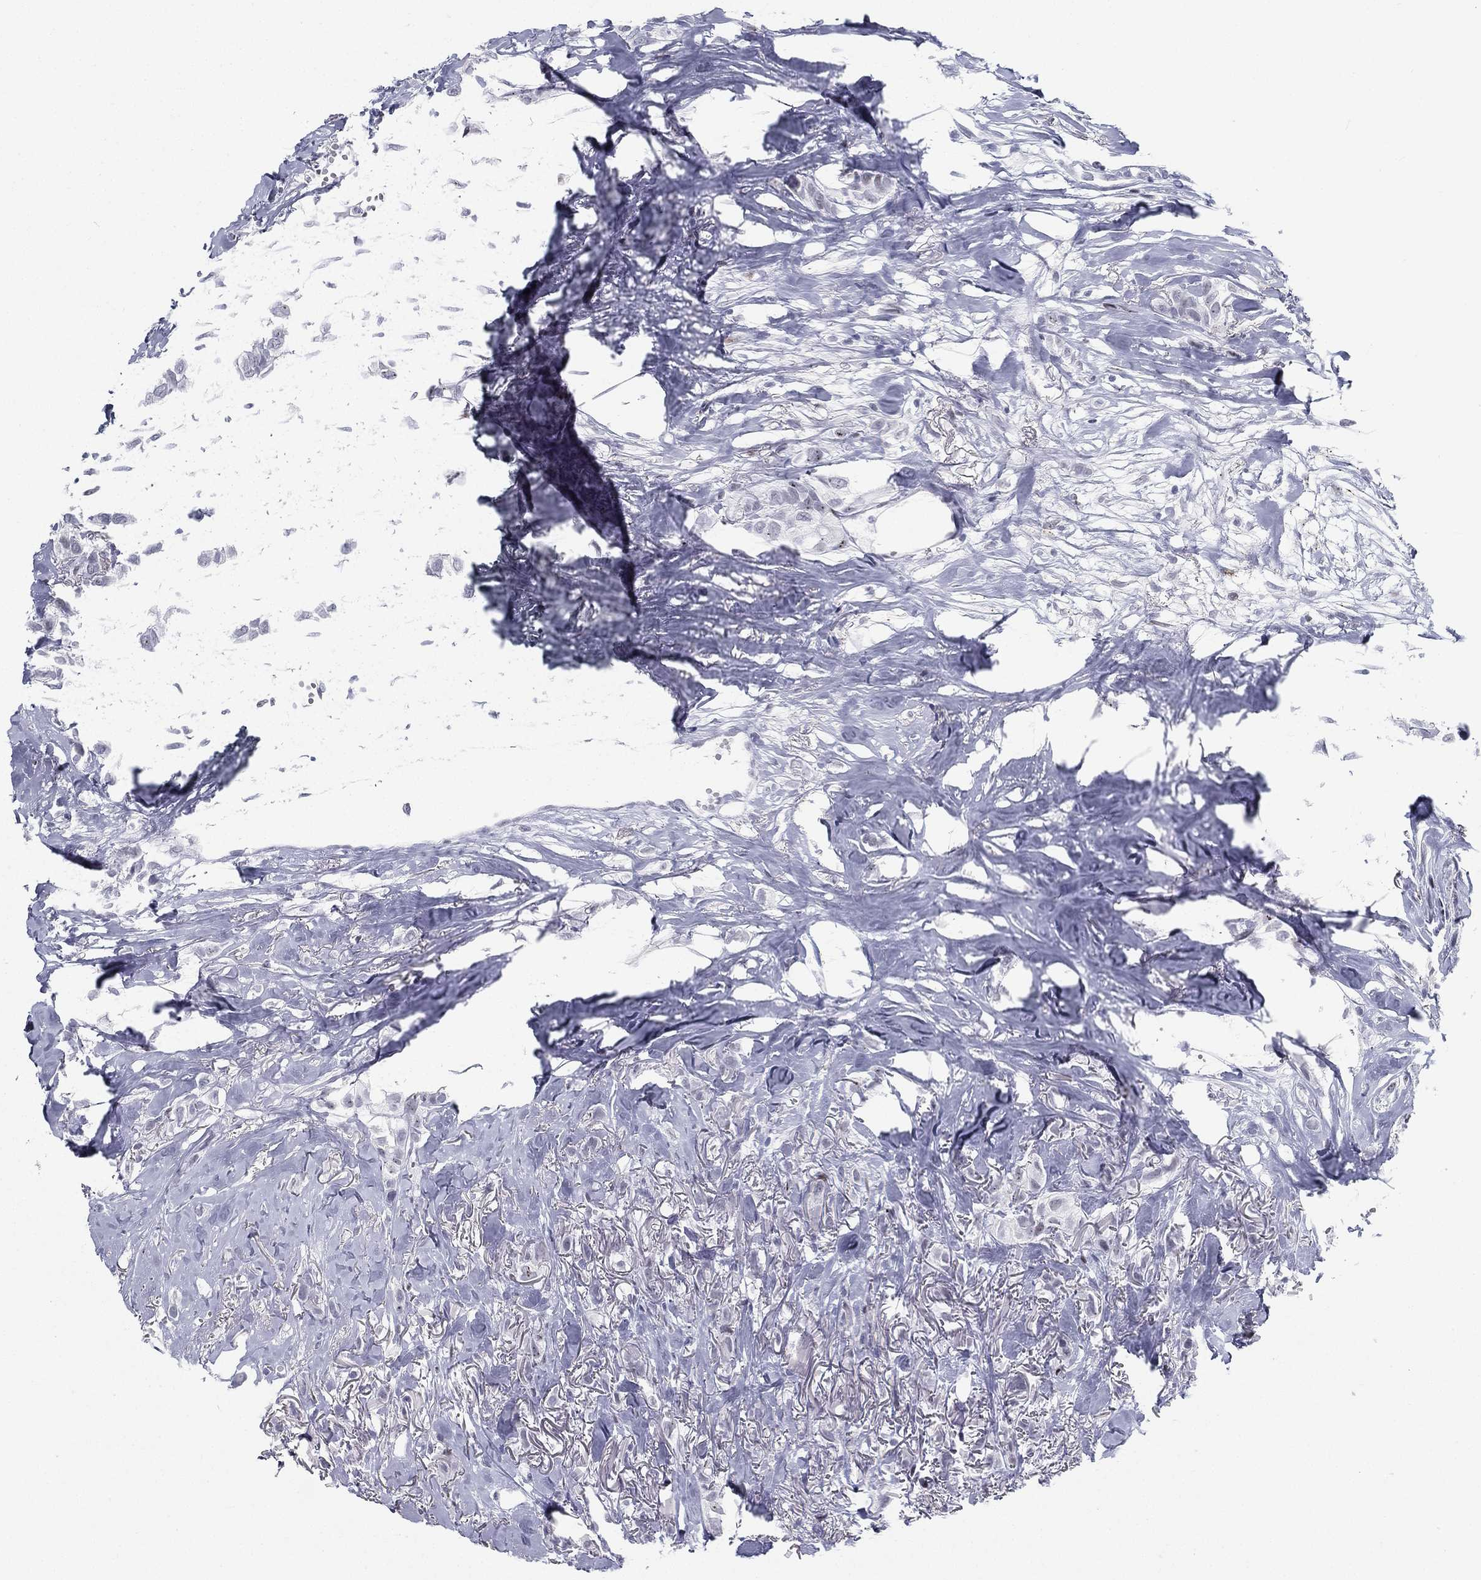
{"staining": {"intensity": "negative", "quantity": "none", "location": "none"}, "tissue": "breast cancer", "cell_type": "Tumor cells", "image_type": "cancer", "snomed": [{"axis": "morphology", "description": "Duct carcinoma"}, {"axis": "topography", "description": "Breast"}], "caption": "IHC of infiltrating ductal carcinoma (breast) shows no staining in tumor cells. Brightfield microscopy of immunohistochemistry stained with DAB (3,3'-diaminobenzidine) (brown) and hematoxylin (blue), captured at high magnification.", "gene": "CYB561D2", "patient": {"sex": "female", "age": 85}}